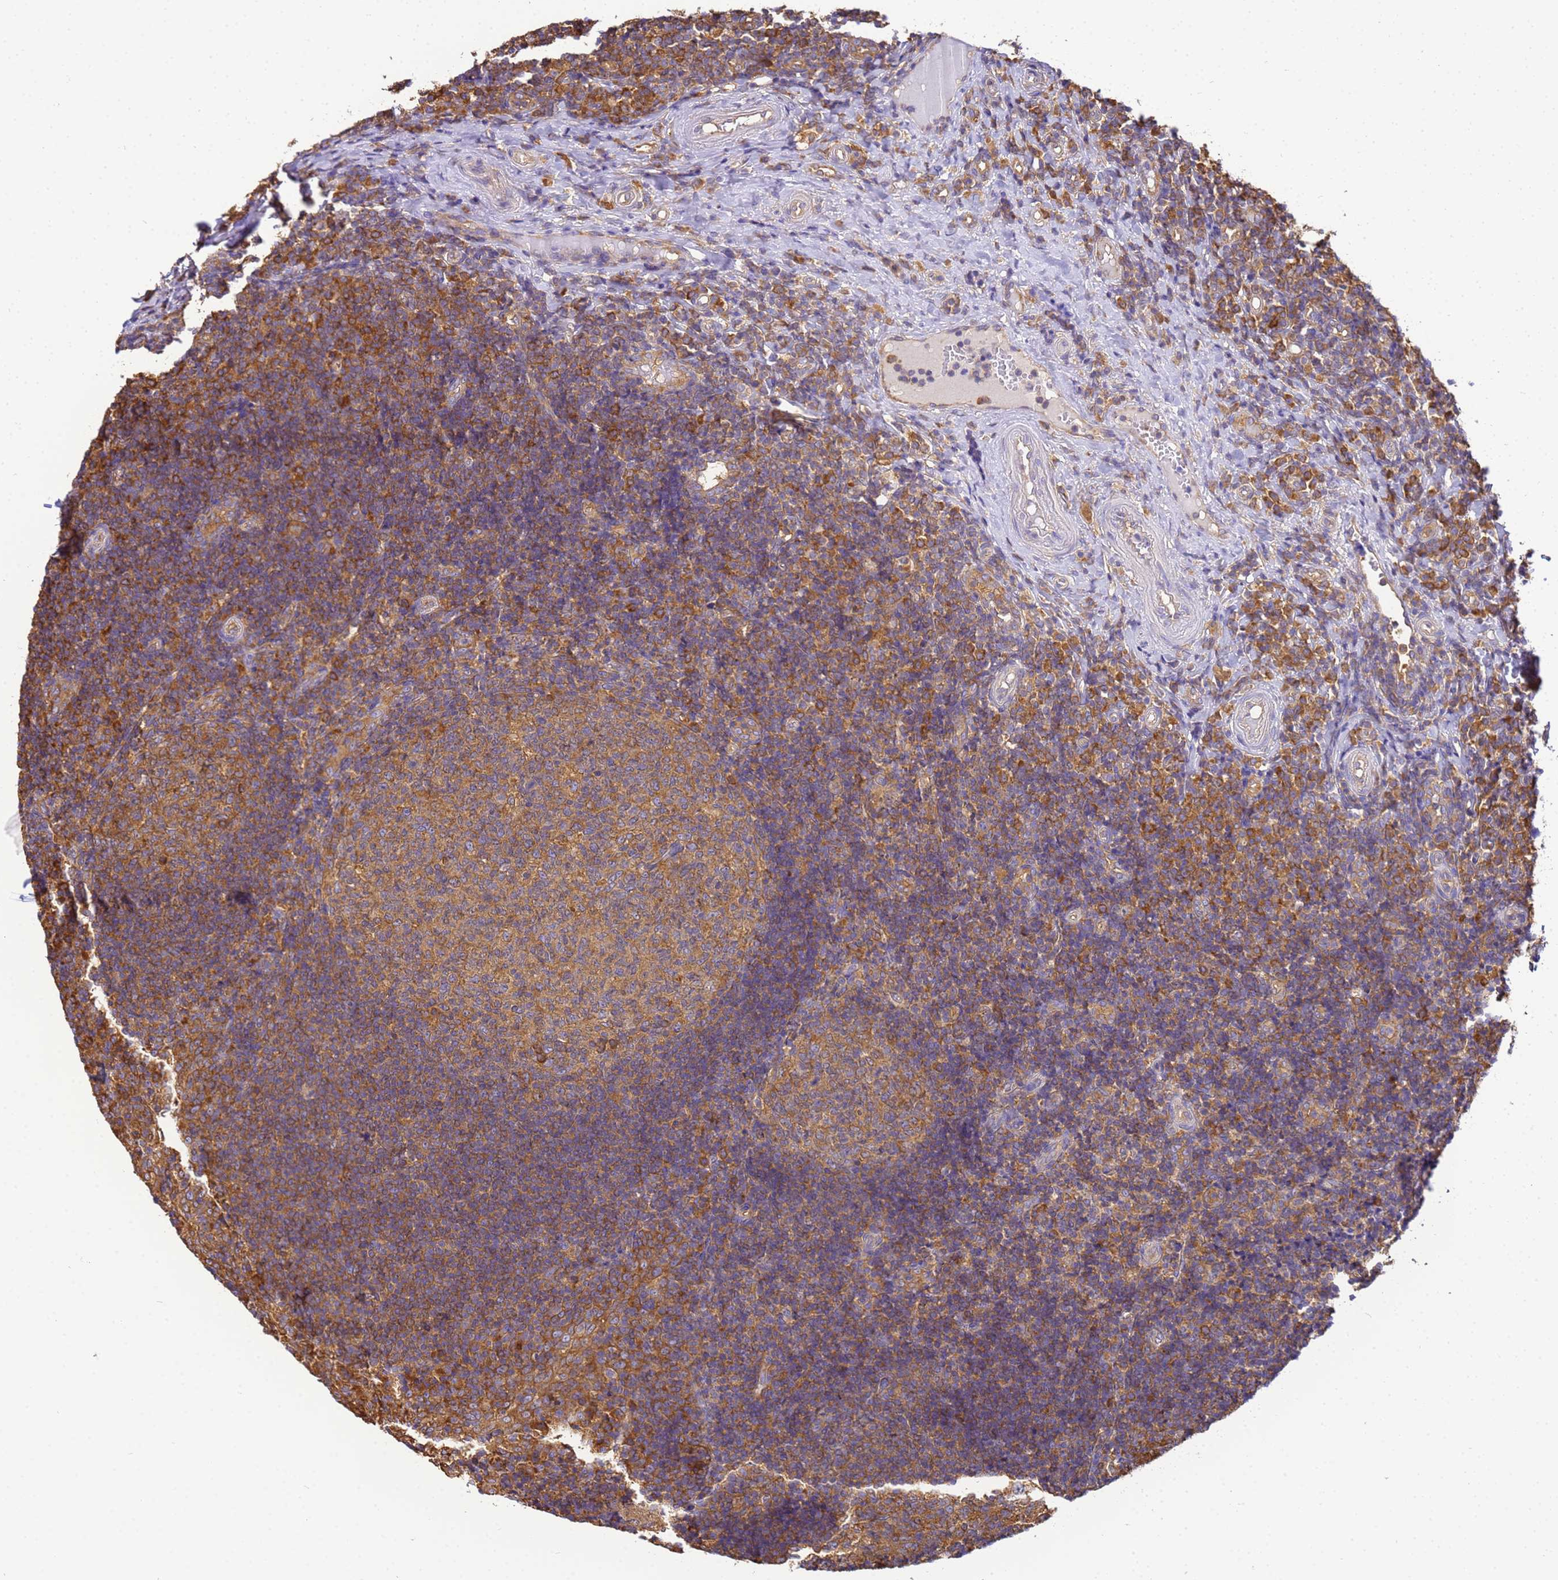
{"staining": {"intensity": "moderate", "quantity": ">75%", "location": "cytoplasmic/membranous"}, "tissue": "tonsil", "cell_type": "Germinal center cells", "image_type": "normal", "snomed": [{"axis": "morphology", "description": "Normal tissue, NOS"}, {"axis": "topography", "description": "Tonsil"}], "caption": "This micrograph reveals immunohistochemistry (IHC) staining of unremarkable human tonsil, with medium moderate cytoplasmic/membranous positivity in approximately >75% of germinal center cells.", "gene": "NARS1", "patient": {"sex": "female", "age": 40}}